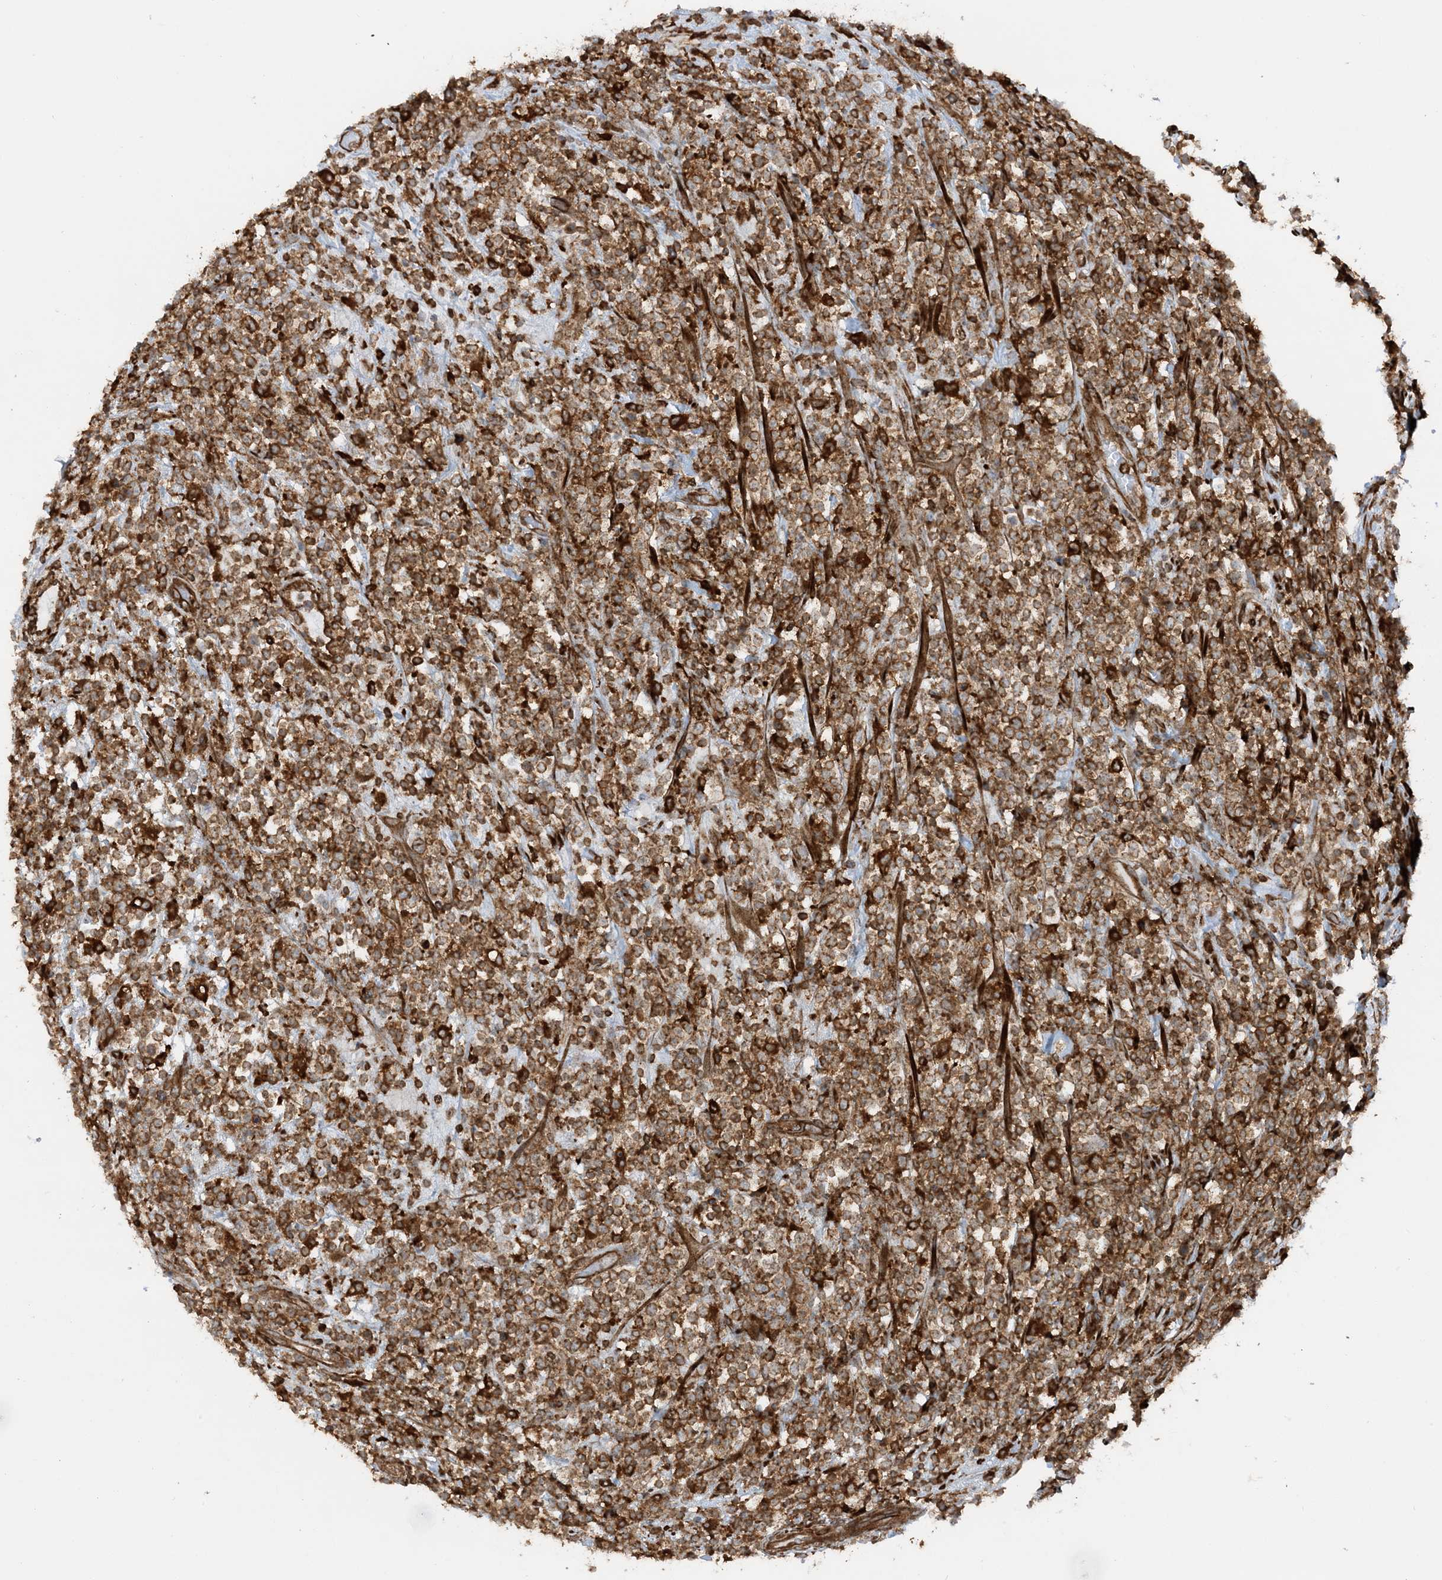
{"staining": {"intensity": "strong", "quantity": ">75%", "location": "cytoplasmic/membranous"}, "tissue": "lymphoma", "cell_type": "Tumor cells", "image_type": "cancer", "snomed": [{"axis": "morphology", "description": "Malignant lymphoma, non-Hodgkin's type, High grade"}, {"axis": "topography", "description": "Colon"}], "caption": "A high-resolution image shows immunohistochemistry staining of lymphoma, which shows strong cytoplasmic/membranous staining in approximately >75% of tumor cells.", "gene": "STAM2", "patient": {"sex": "female", "age": 53}}